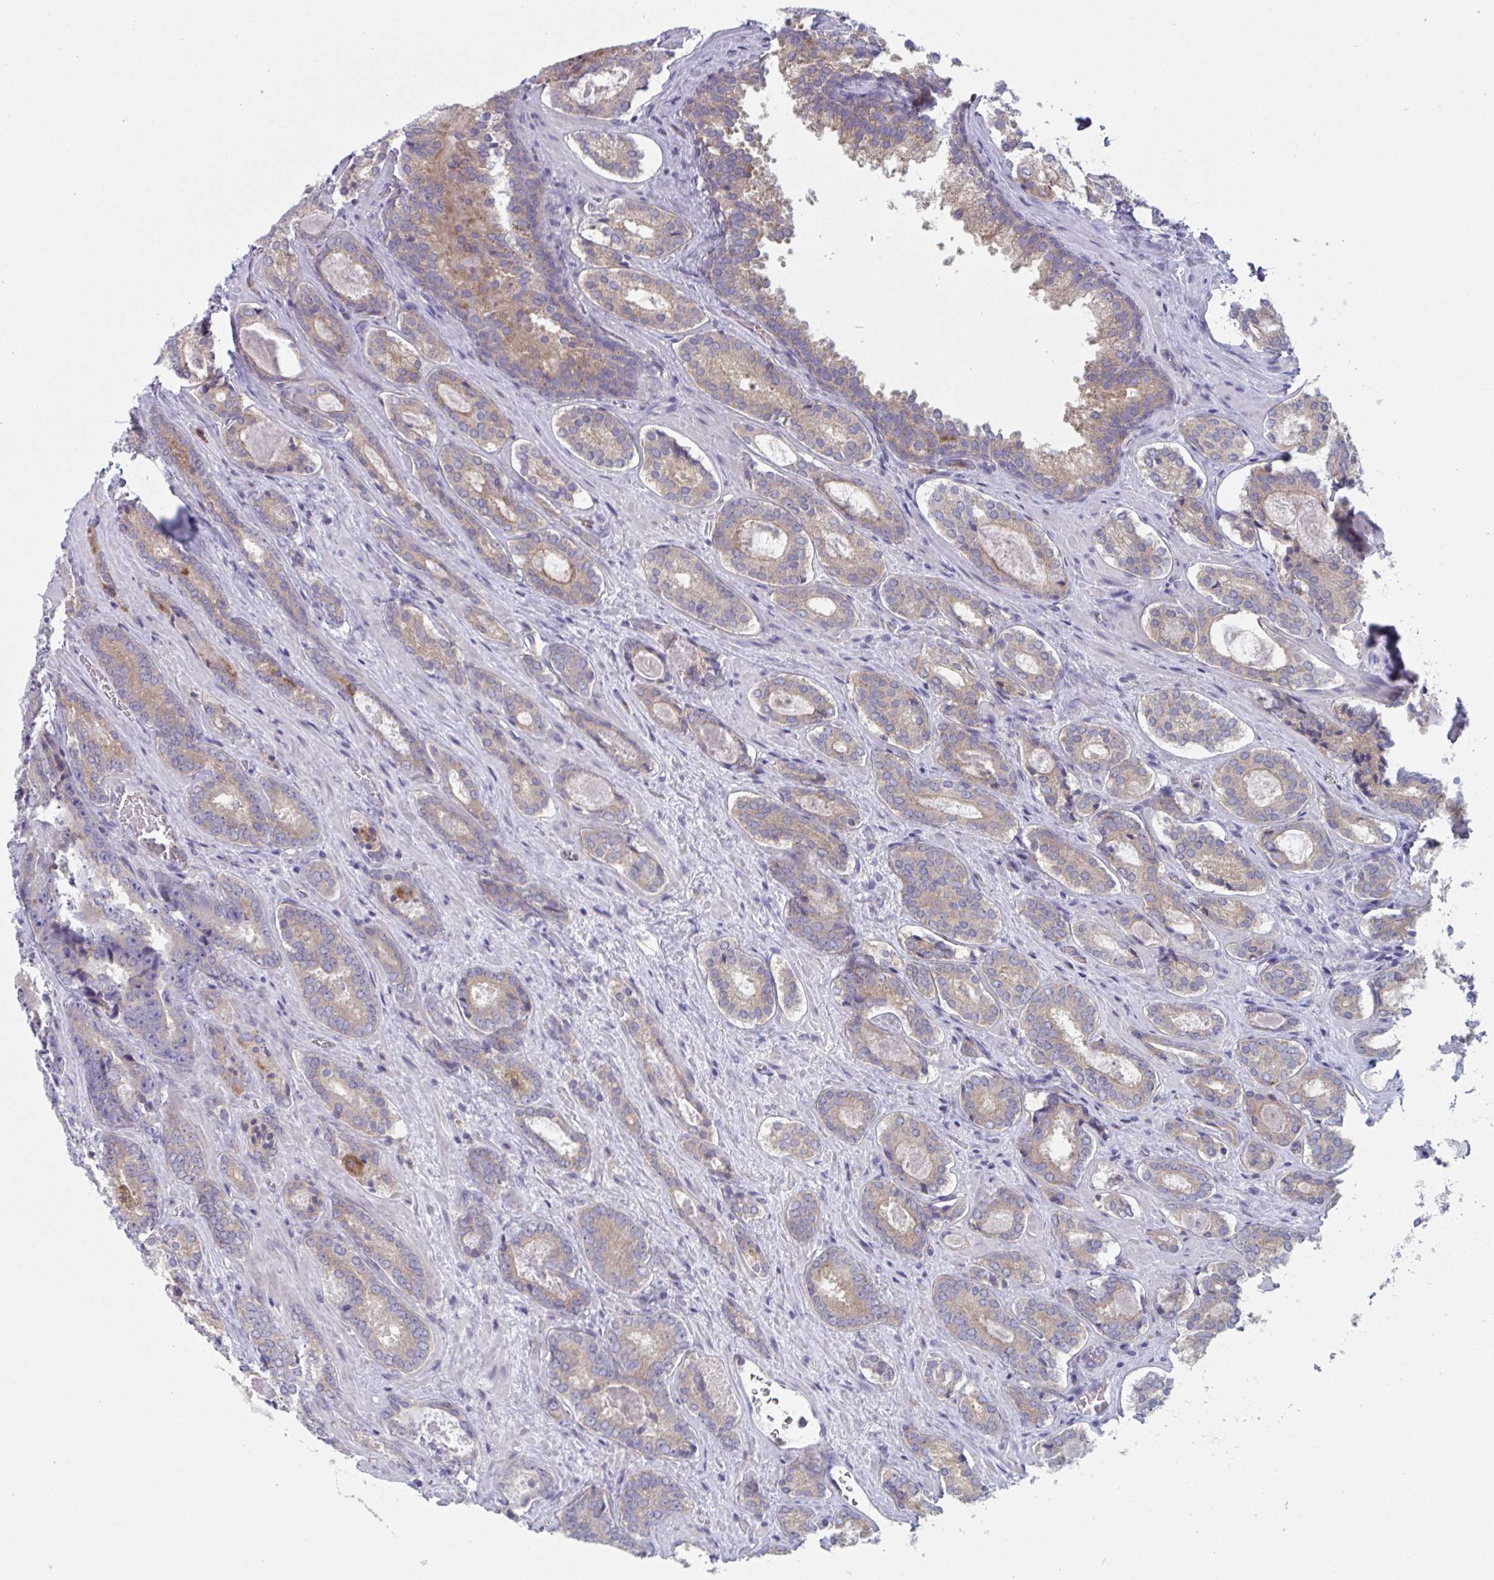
{"staining": {"intensity": "weak", "quantity": "25%-75%", "location": "cytoplasmic/membranous"}, "tissue": "prostate cancer", "cell_type": "Tumor cells", "image_type": "cancer", "snomed": [{"axis": "morphology", "description": "Adenocarcinoma, Low grade"}, {"axis": "topography", "description": "Prostate"}], "caption": "Protein expression analysis of human prostate cancer (adenocarcinoma (low-grade)) reveals weak cytoplasmic/membranous staining in approximately 25%-75% of tumor cells. Nuclei are stained in blue.", "gene": "NIPSNAP1", "patient": {"sex": "male", "age": 62}}